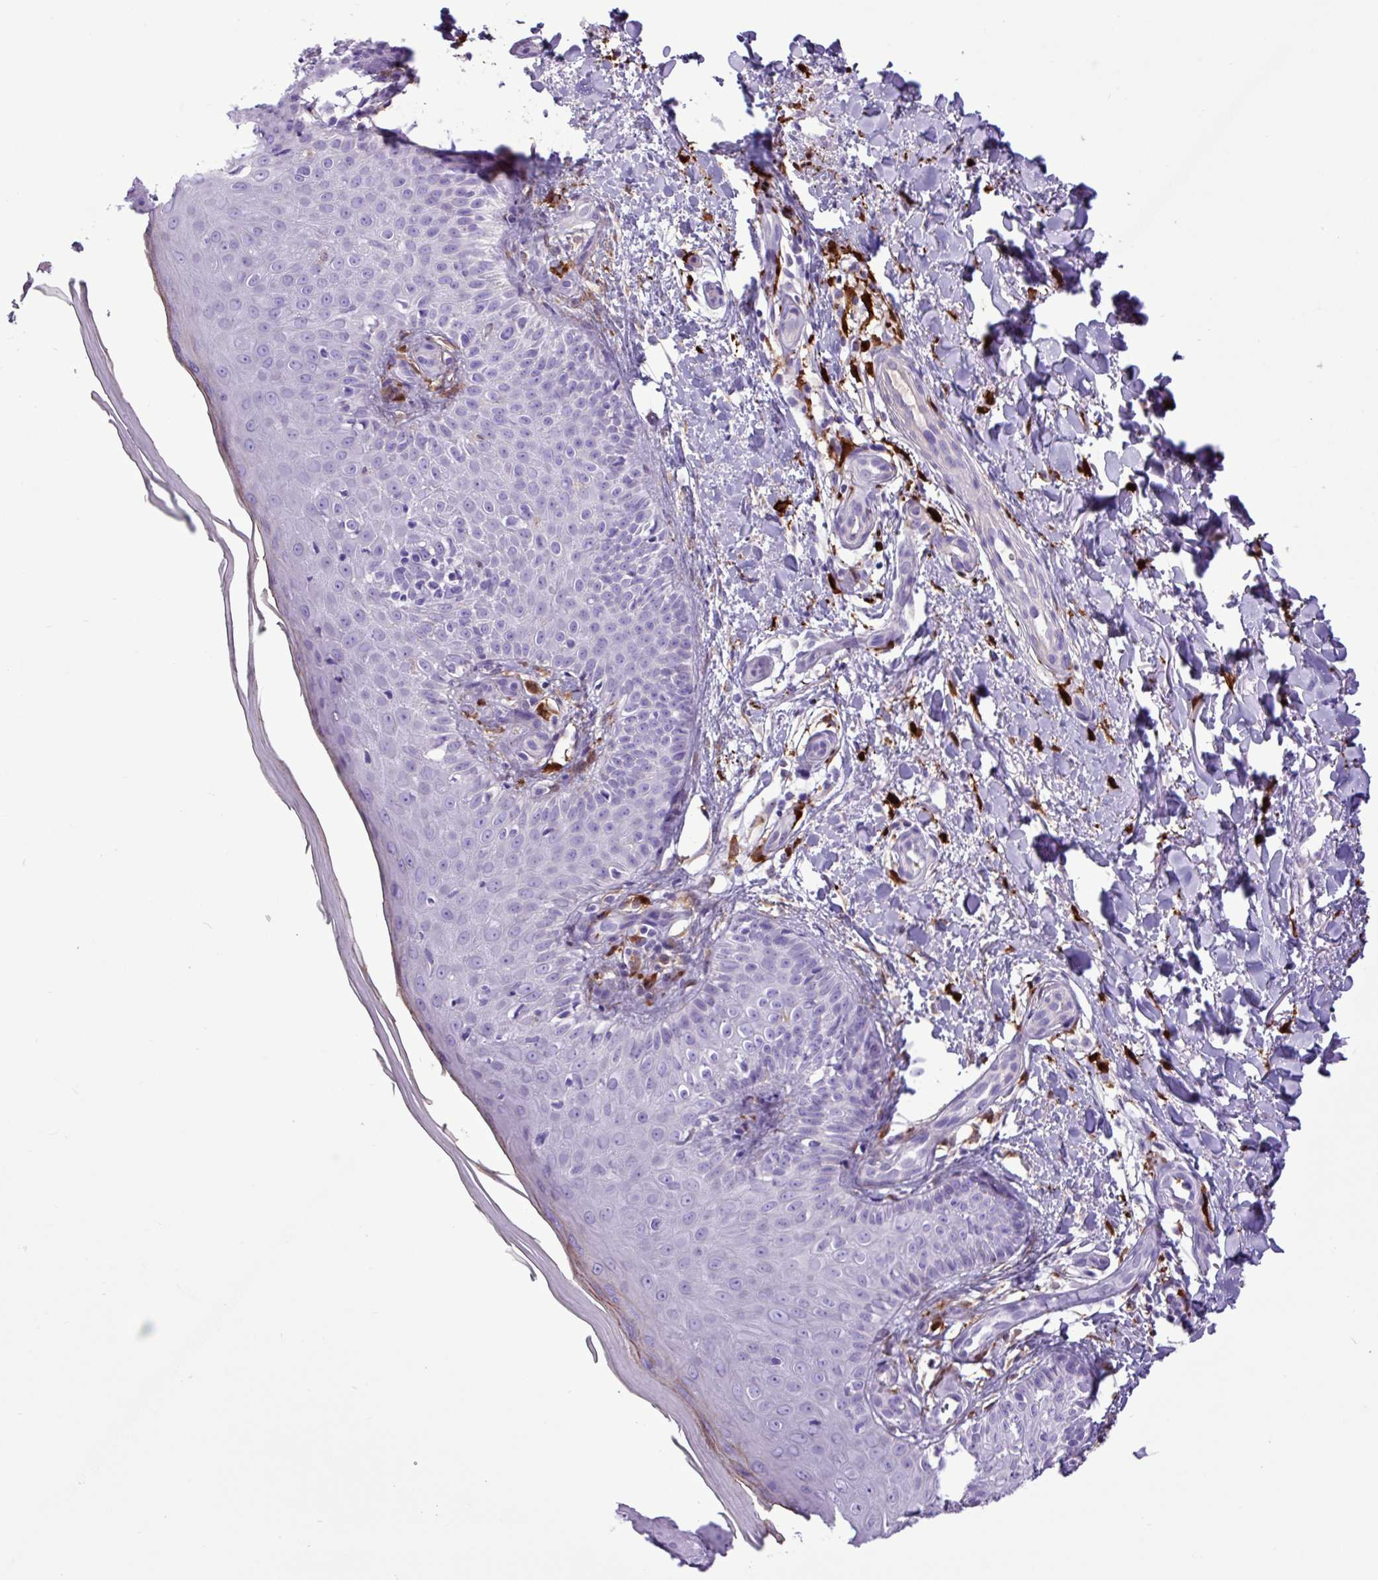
{"staining": {"intensity": "negative", "quantity": "none", "location": "none"}, "tissue": "skin", "cell_type": "Fibroblasts", "image_type": "normal", "snomed": [{"axis": "morphology", "description": "Normal tissue, NOS"}, {"axis": "topography", "description": "Skin"}], "caption": "A micrograph of skin stained for a protein exhibits no brown staining in fibroblasts. The staining was performed using DAB to visualize the protein expression in brown, while the nuclei were stained in blue with hematoxylin (Magnification: 20x).", "gene": "TMEM200C", "patient": {"sex": "male", "age": 81}}